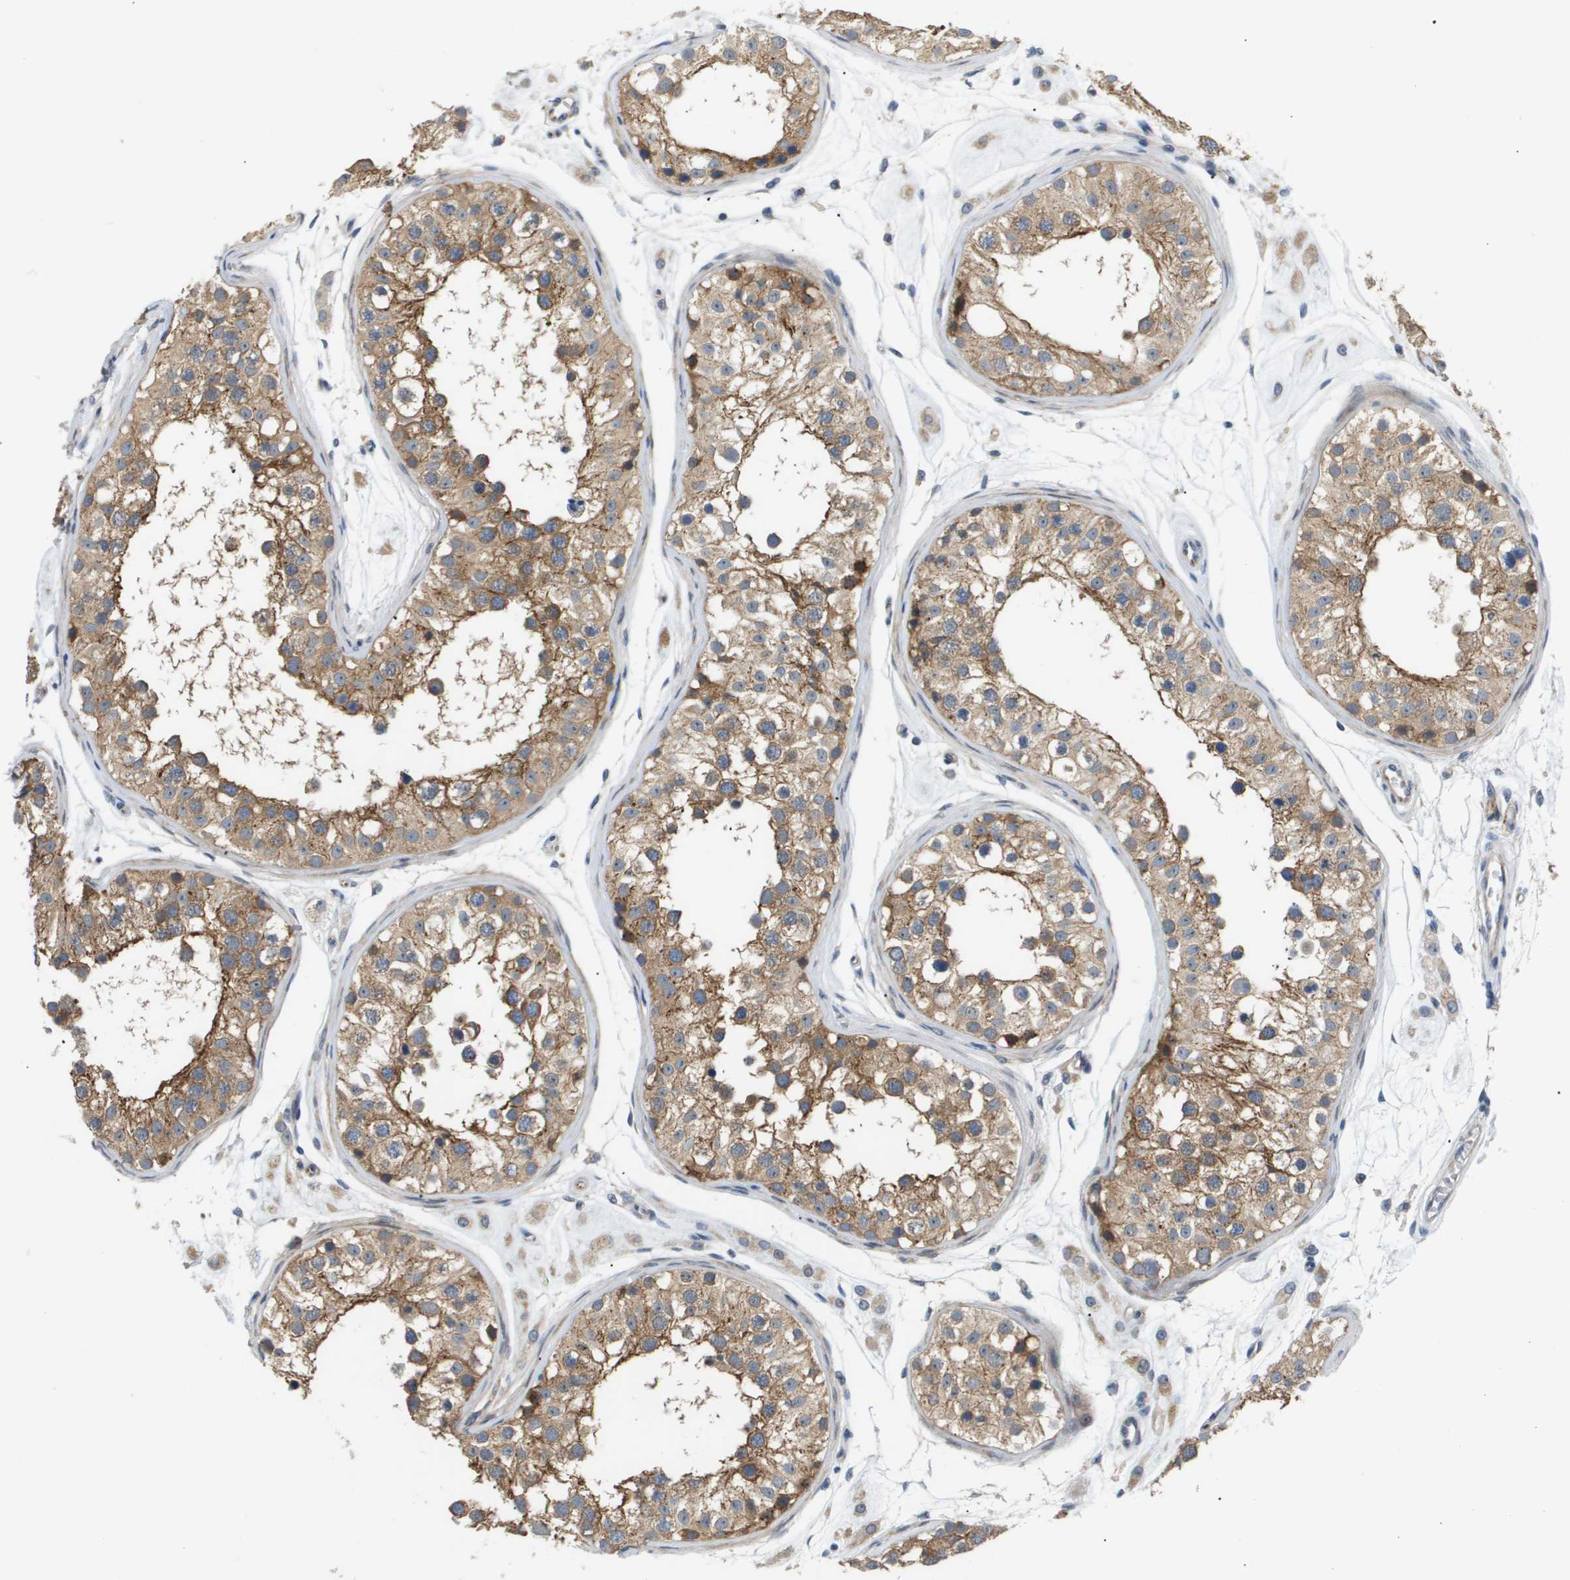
{"staining": {"intensity": "moderate", "quantity": ">75%", "location": "cytoplasmic/membranous"}, "tissue": "testis", "cell_type": "Cells in seminiferous ducts", "image_type": "normal", "snomed": [{"axis": "morphology", "description": "Normal tissue, NOS"}, {"axis": "morphology", "description": "Adenocarcinoma, metastatic, NOS"}, {"axis": "topography", "description": "Testis"}], "caption": "Unremarkable testis exhibits moderate cytoplasmic/membranous expression in about >75% of cells in seminiferous ducts The staining was performed using DAB to visualize the protein expression in brown, while the nuclei were stained in blue with hematoxylin (Magnification: 20x)..", "gene": "OTUD5", "patient": {"sex": "male", "age": 26}}